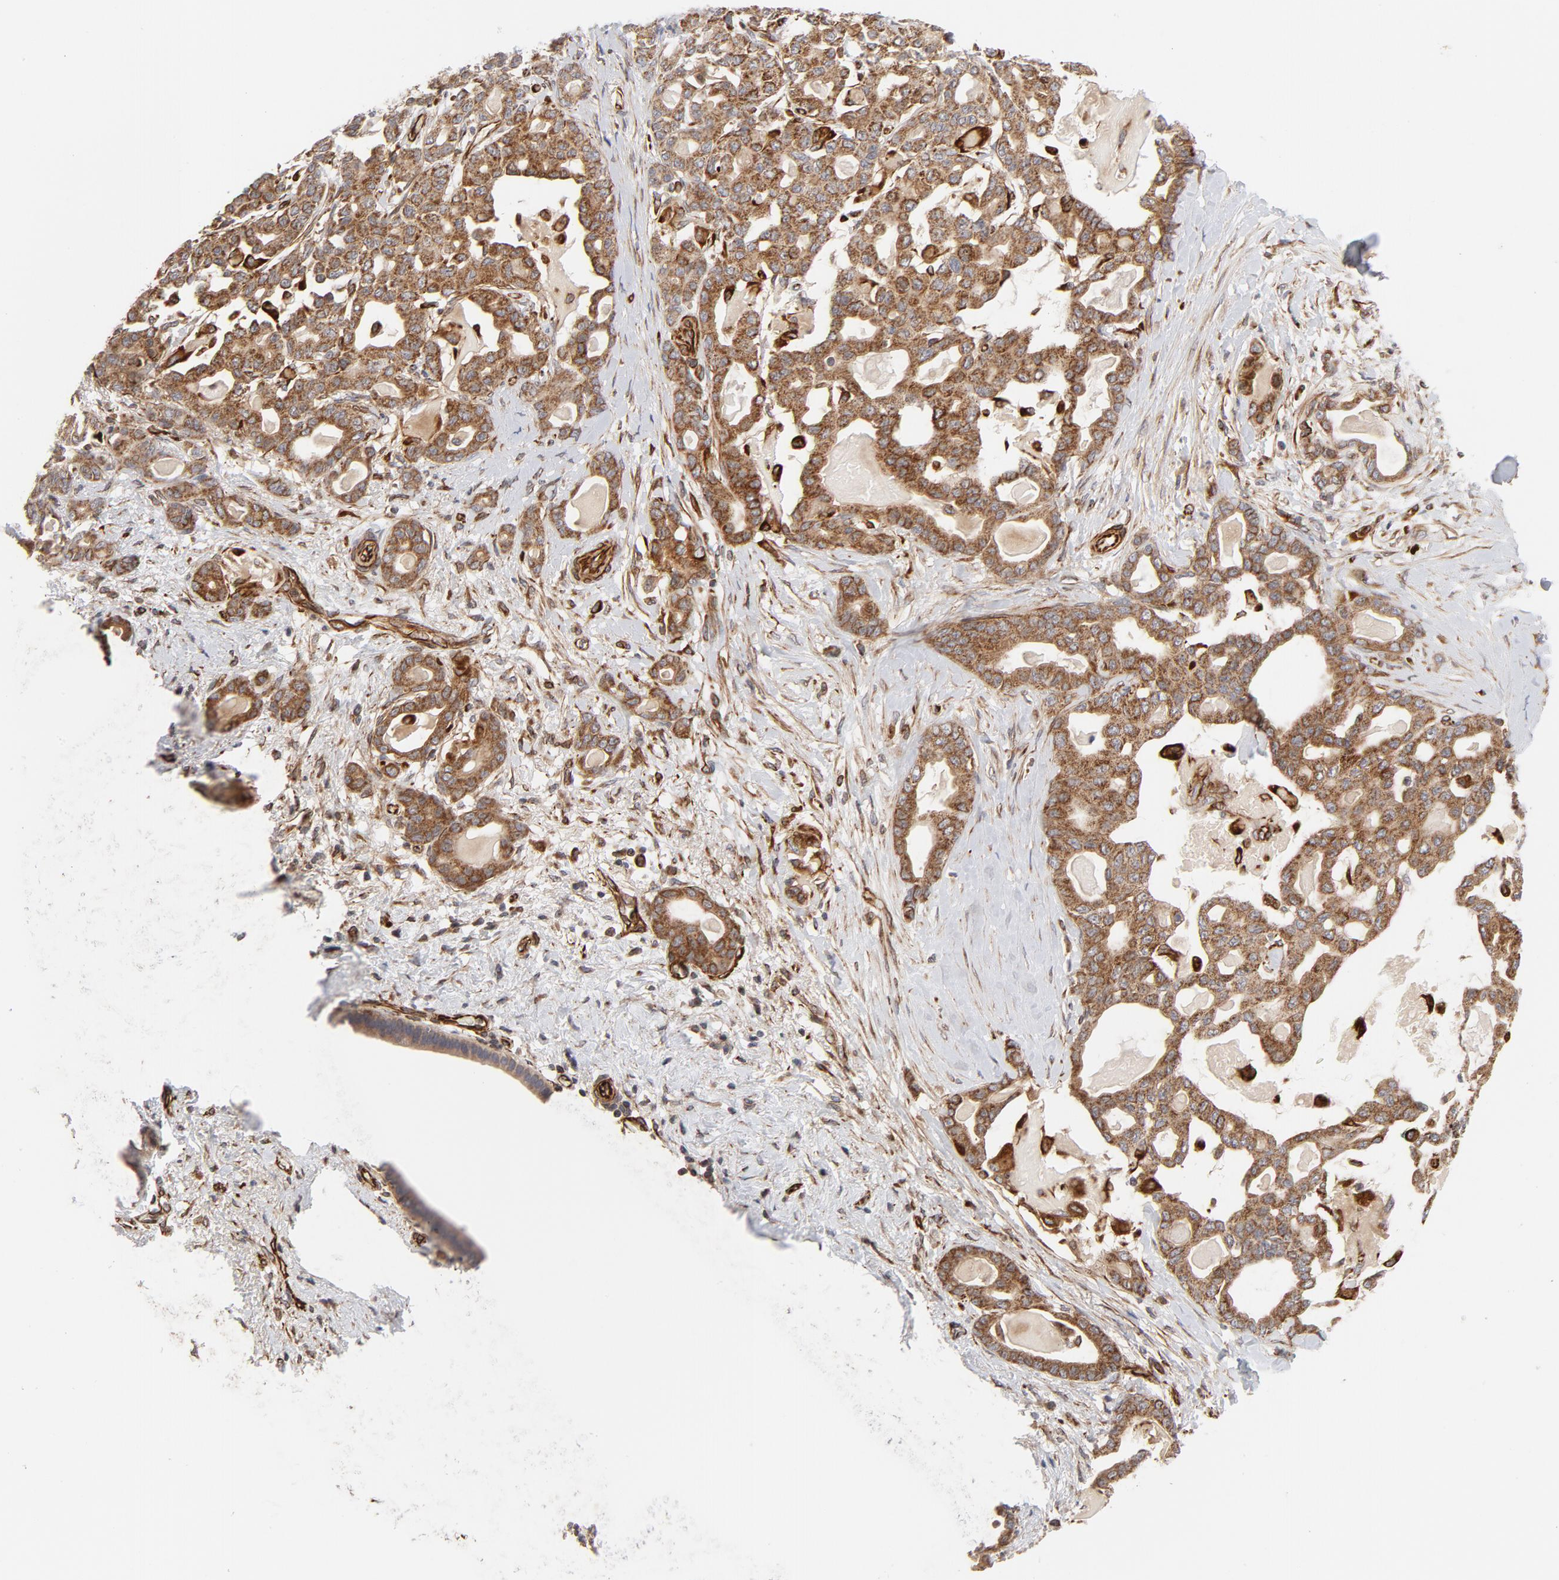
{"staining": {"intensity": "moderate", "quantity": ">75%", "location": "cytoplasmic/membranous"}, "tissue": "pancreatic cancer", "cell_type": "Tumor cells", "image_type": "cancer", "snomed": [{"axis": "morphology", "description": "Adenocarcinoma, NOS"}, {"axis": "topography", "description": "Pancreas"}], "caption": "Immunohistochemistry of human pancreatic cancer shows medium levels of moderate cytoplasmic/membranous expression in approximately >75% of tumor cells.", "gene": "DNAAF2", "patient": {"sex": "male", "age": 63}}